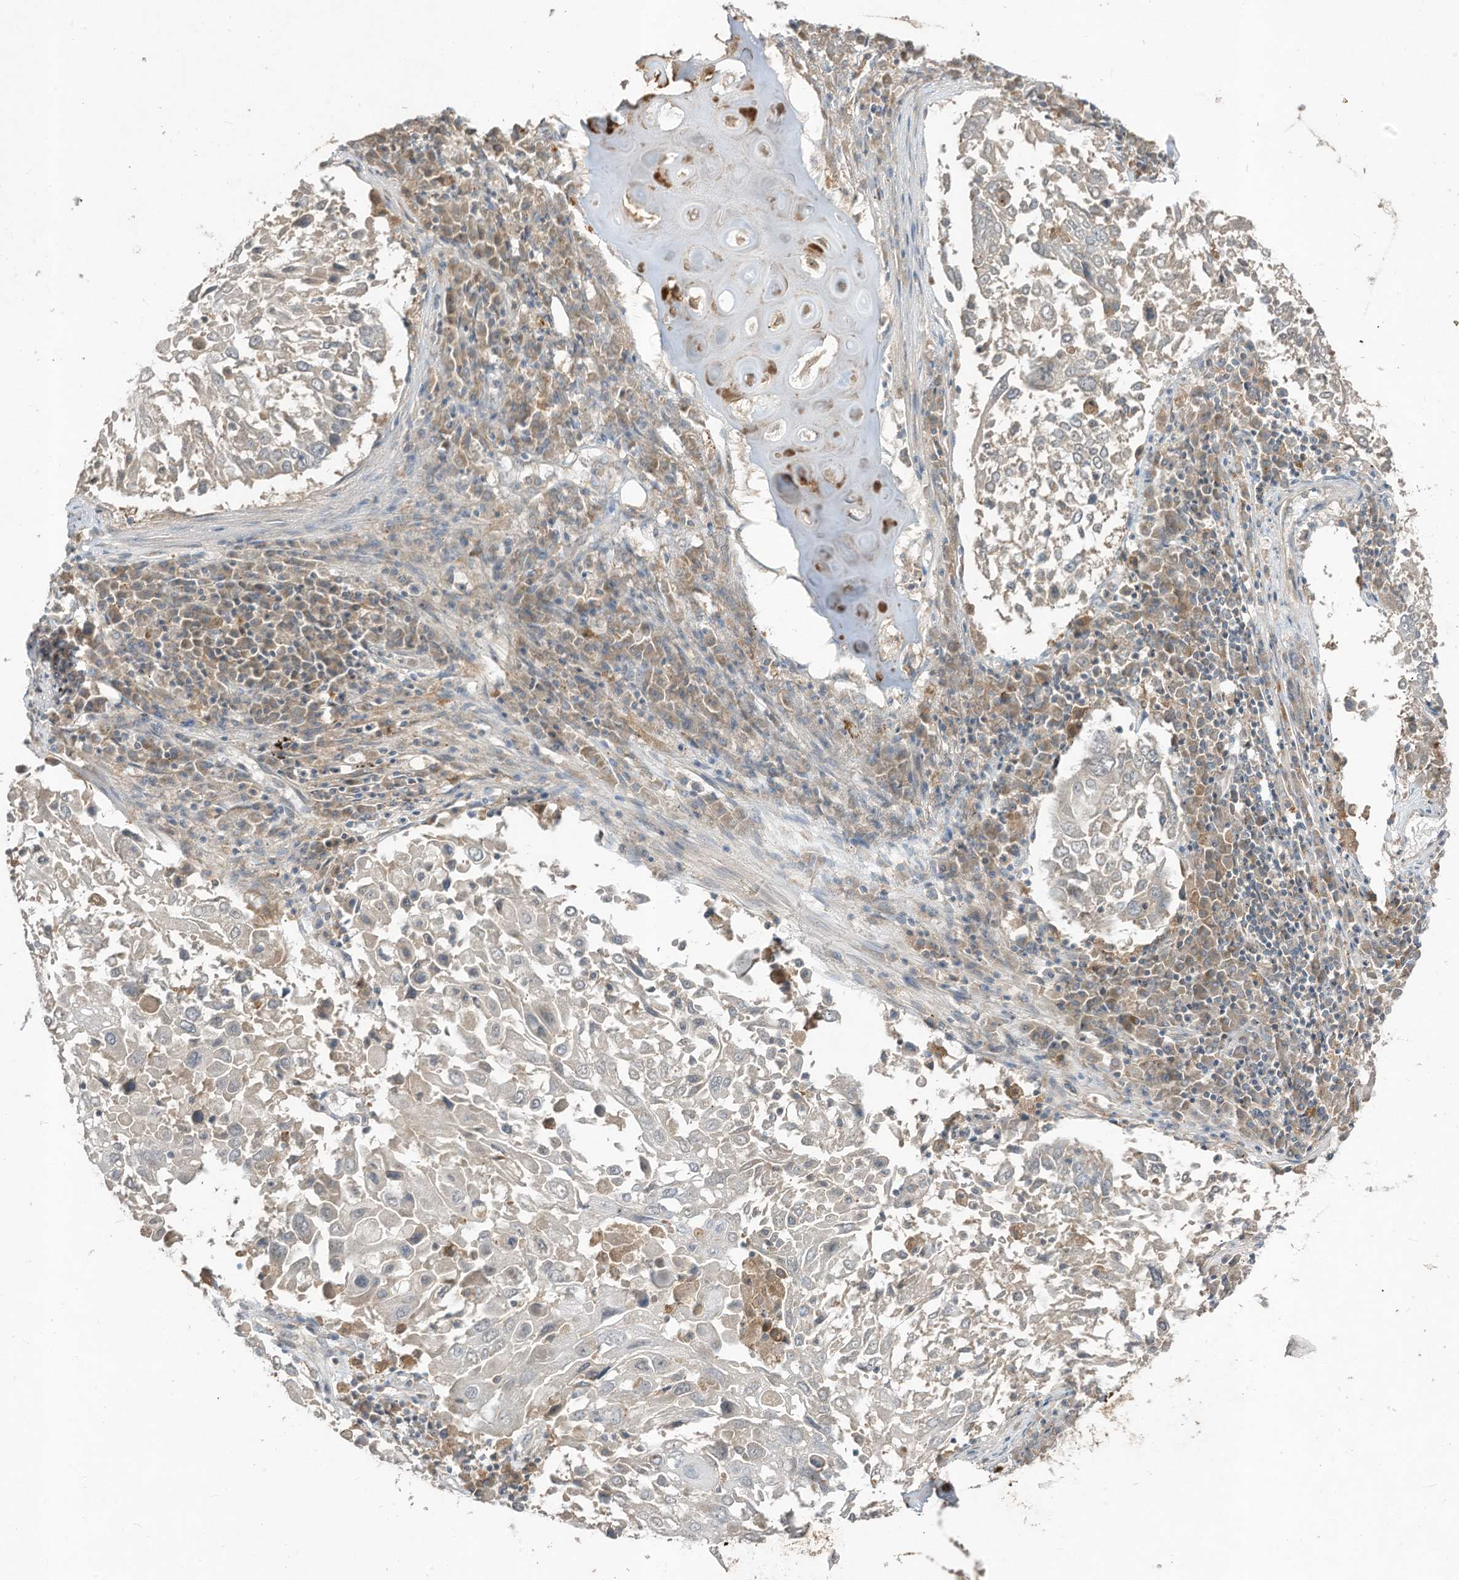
{"staining": {"intensity": "negative", "quantity": "none", "location": "none"}, "tissue": "lung cancer", "cell_type": "Tumor cells", "image_type": "cancer", "snomed": [{"axis": "morphology", "description": "Squamous cell carcinoma, NOS"}, {"axis": "topography", "description": "Lung"}], "caption": "An immunohistochemistry image of lung cancer is shown. There is no staining in tumor cells of lung cancer. (DAB (3,3'-diaminobenzidine) immunohistochemistry with hematoxylin counter stain).", "gene": "LDAH", "patient": {"sex": "male", "age": 65}}